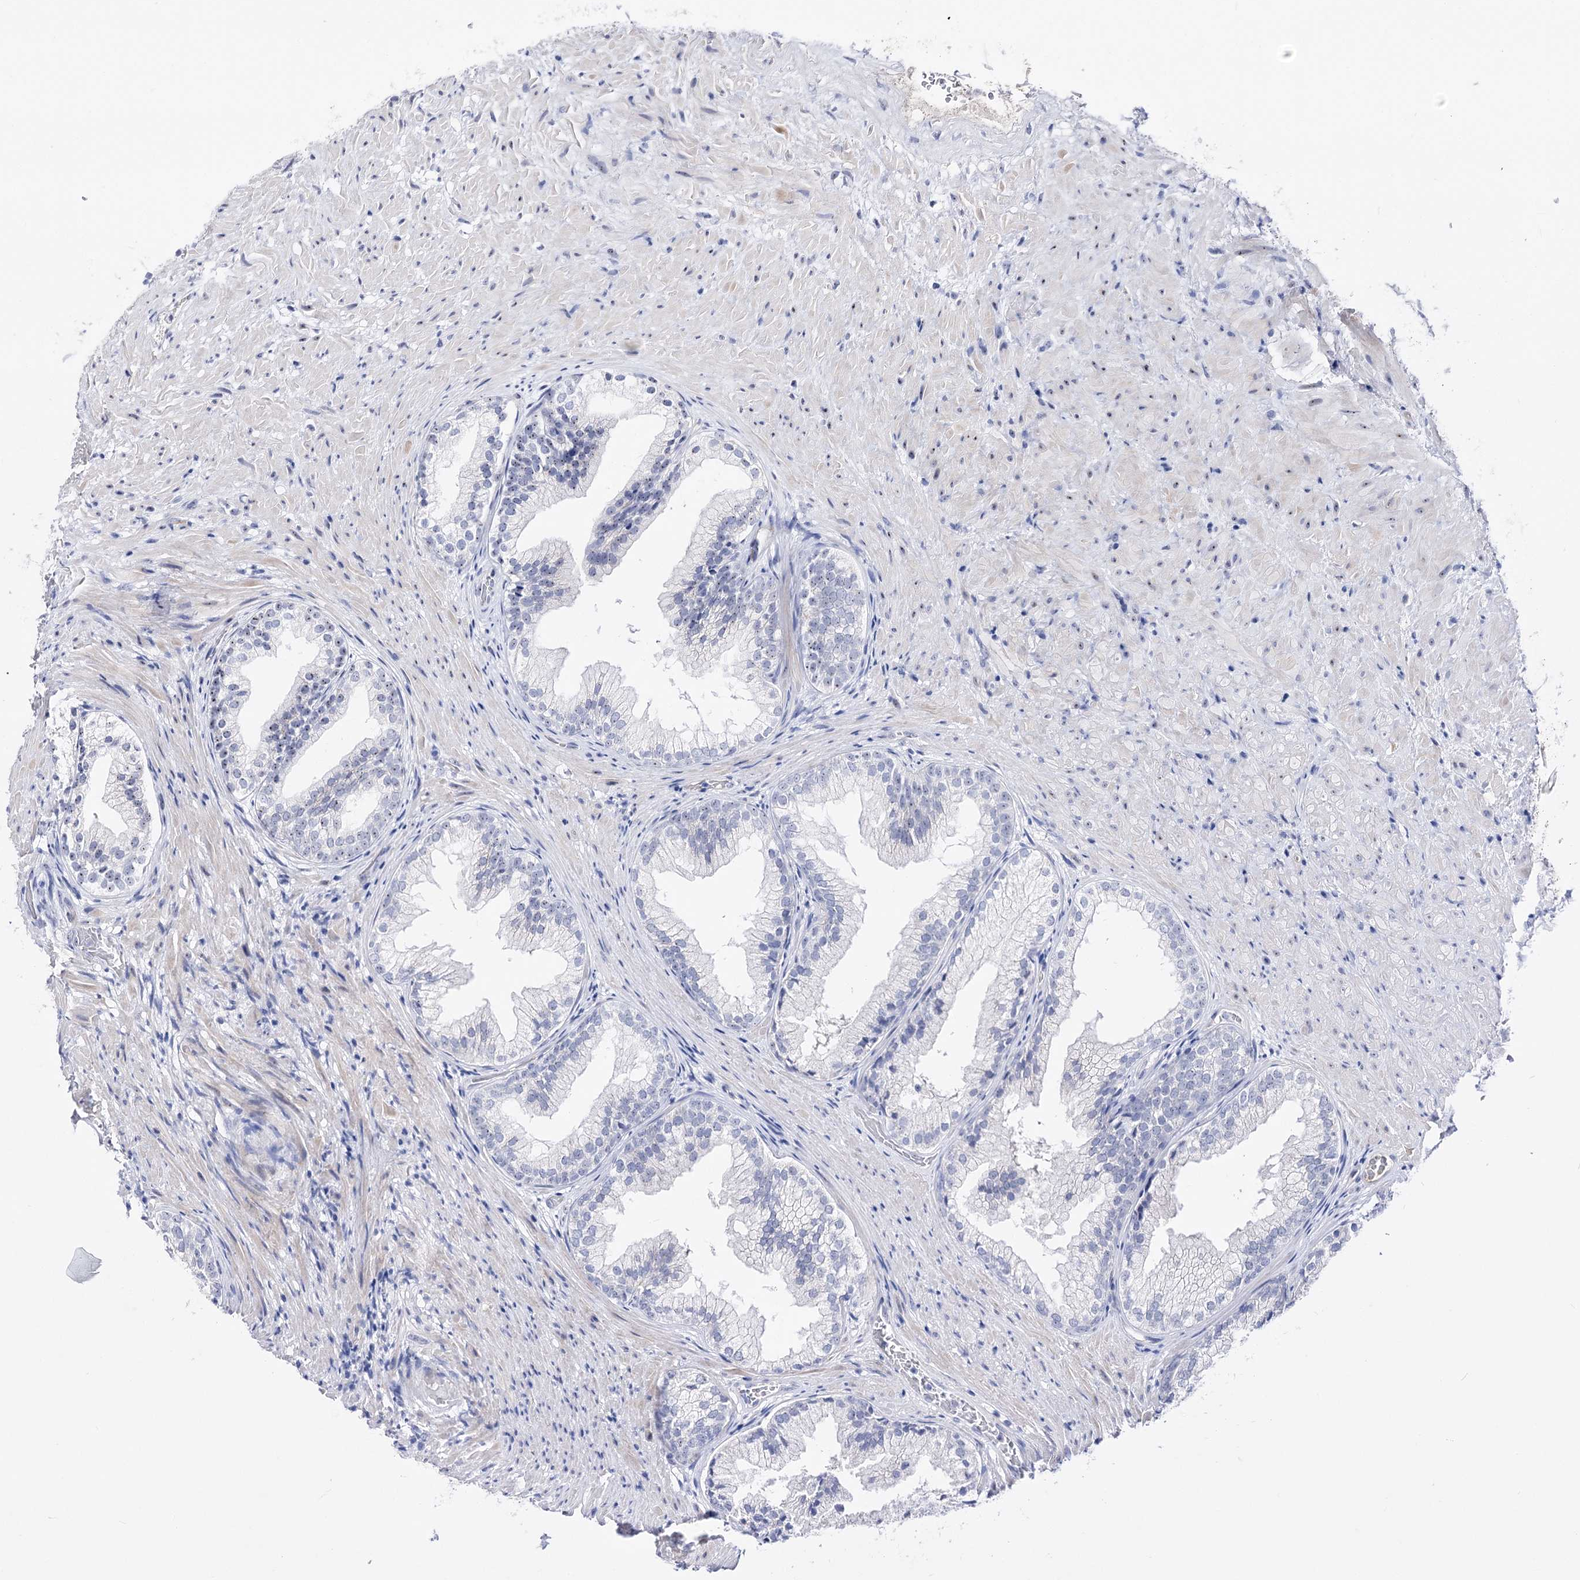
{"staining": {"intensity": "negative", "quantity": "none", "location": "none"}, "tissue": "prostate", "cell_type": "Glandular cells", "image_type": "normal", "snomed": [{"axis": "morphology", "description": "Normal tissue, NOS"}, {"axis": "topography", "description": "Prostate"}], "caption": "Protein analysis of normal prostate shows no significant positivity in glandular cells. (Immunohistochemistry, brightfield microscopy, high magnification).", "gene": "PCGF5", "patient": {"sex": "male", "age": 76}}